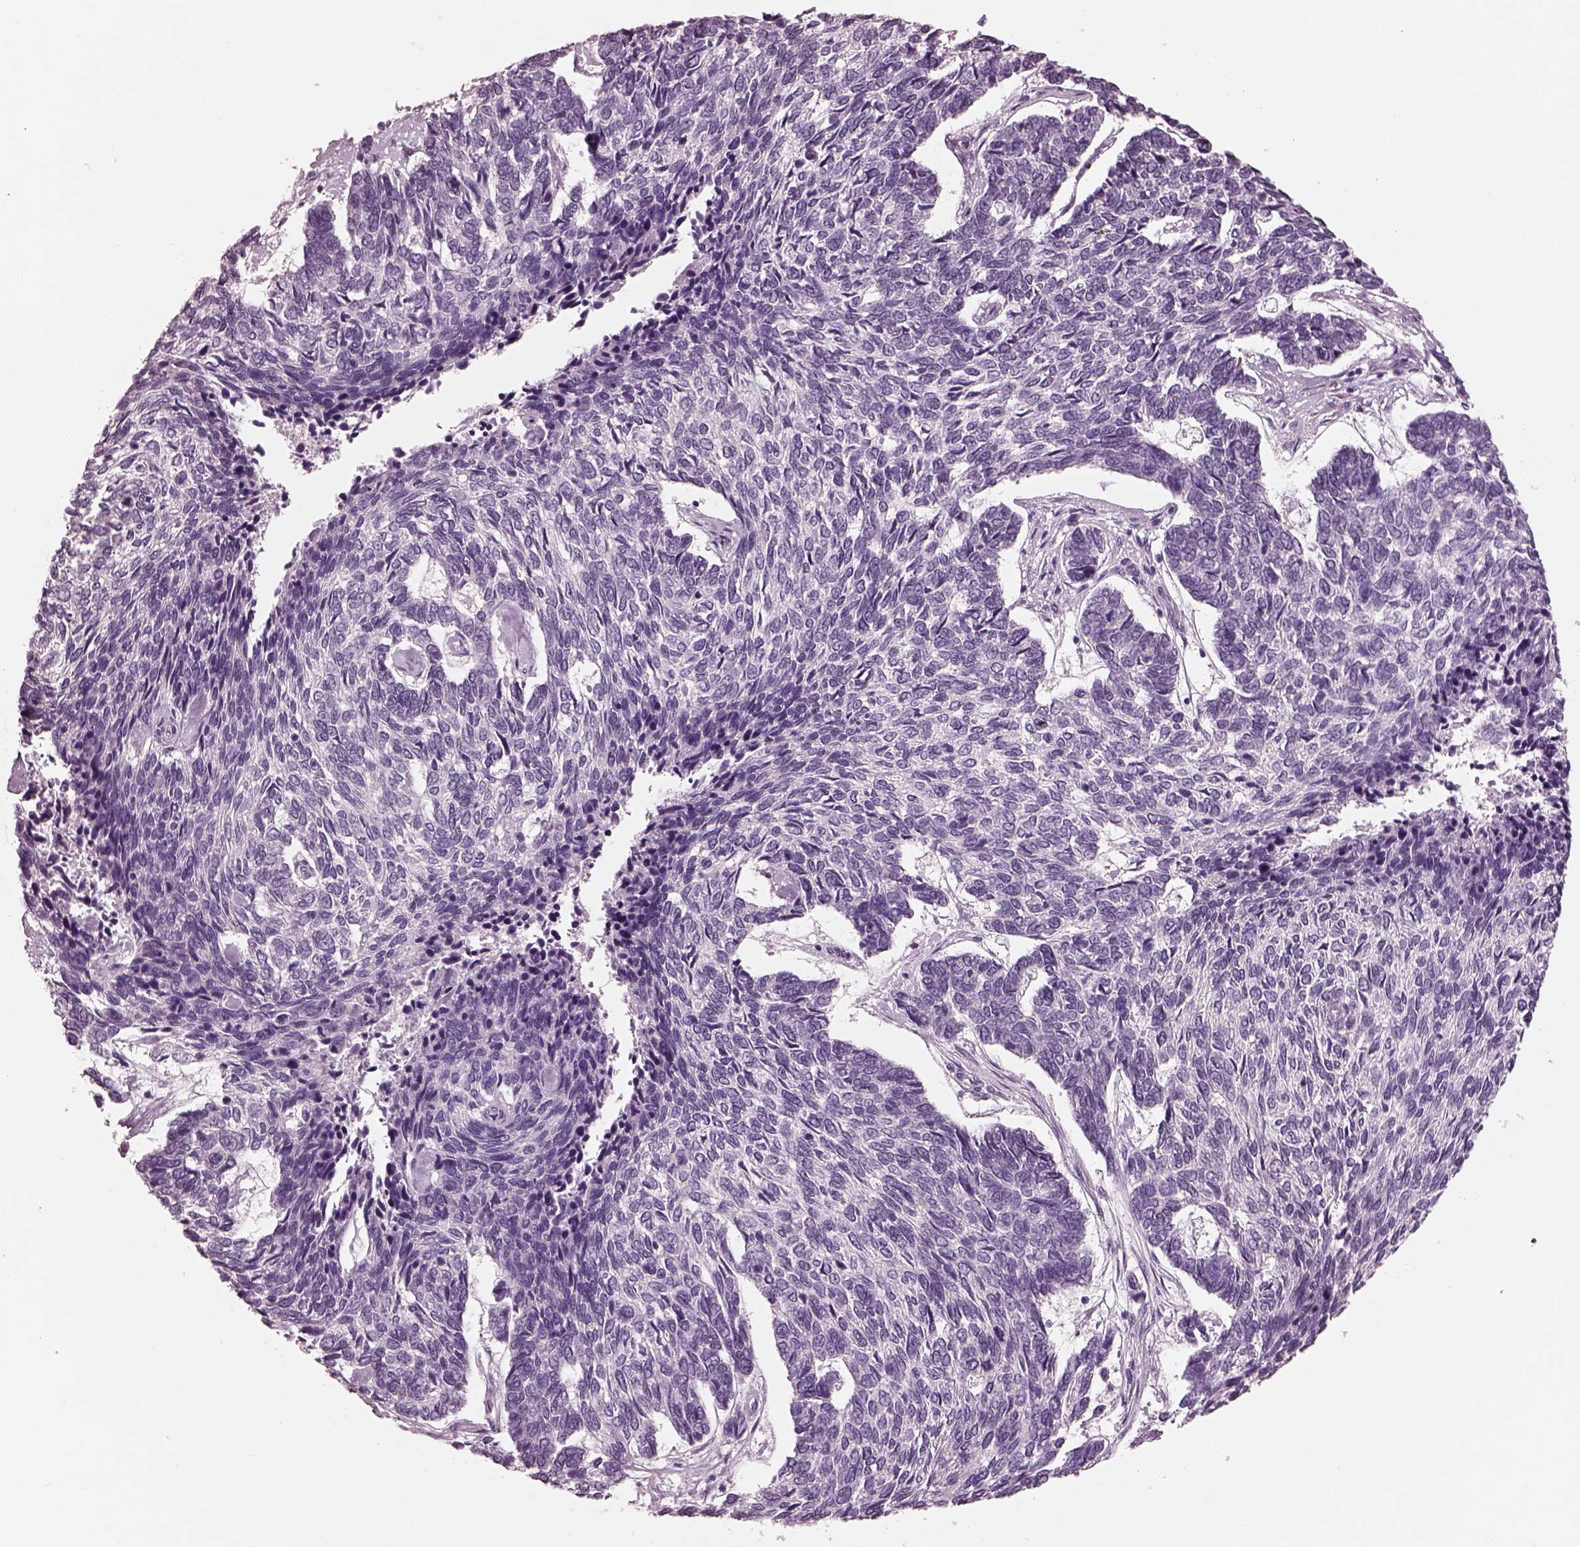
{"staining": {"intensity": "negative", "quantity": "none", "location": "none"}, "tissue": "skin cancer", "cell_type": "Tumor cells", "image_type": "cancer", "snomed": [{"axis": "morphology", "description": "Basal cell carcinoma"}, {"axis": "topography", "description": "Skin"}], "caption": "IHC of basal cell carcinoma (skin) reveals no expression in tumor cells.", "gene": "GARIN4", "patient": {"sex": "female", "age": 65}}